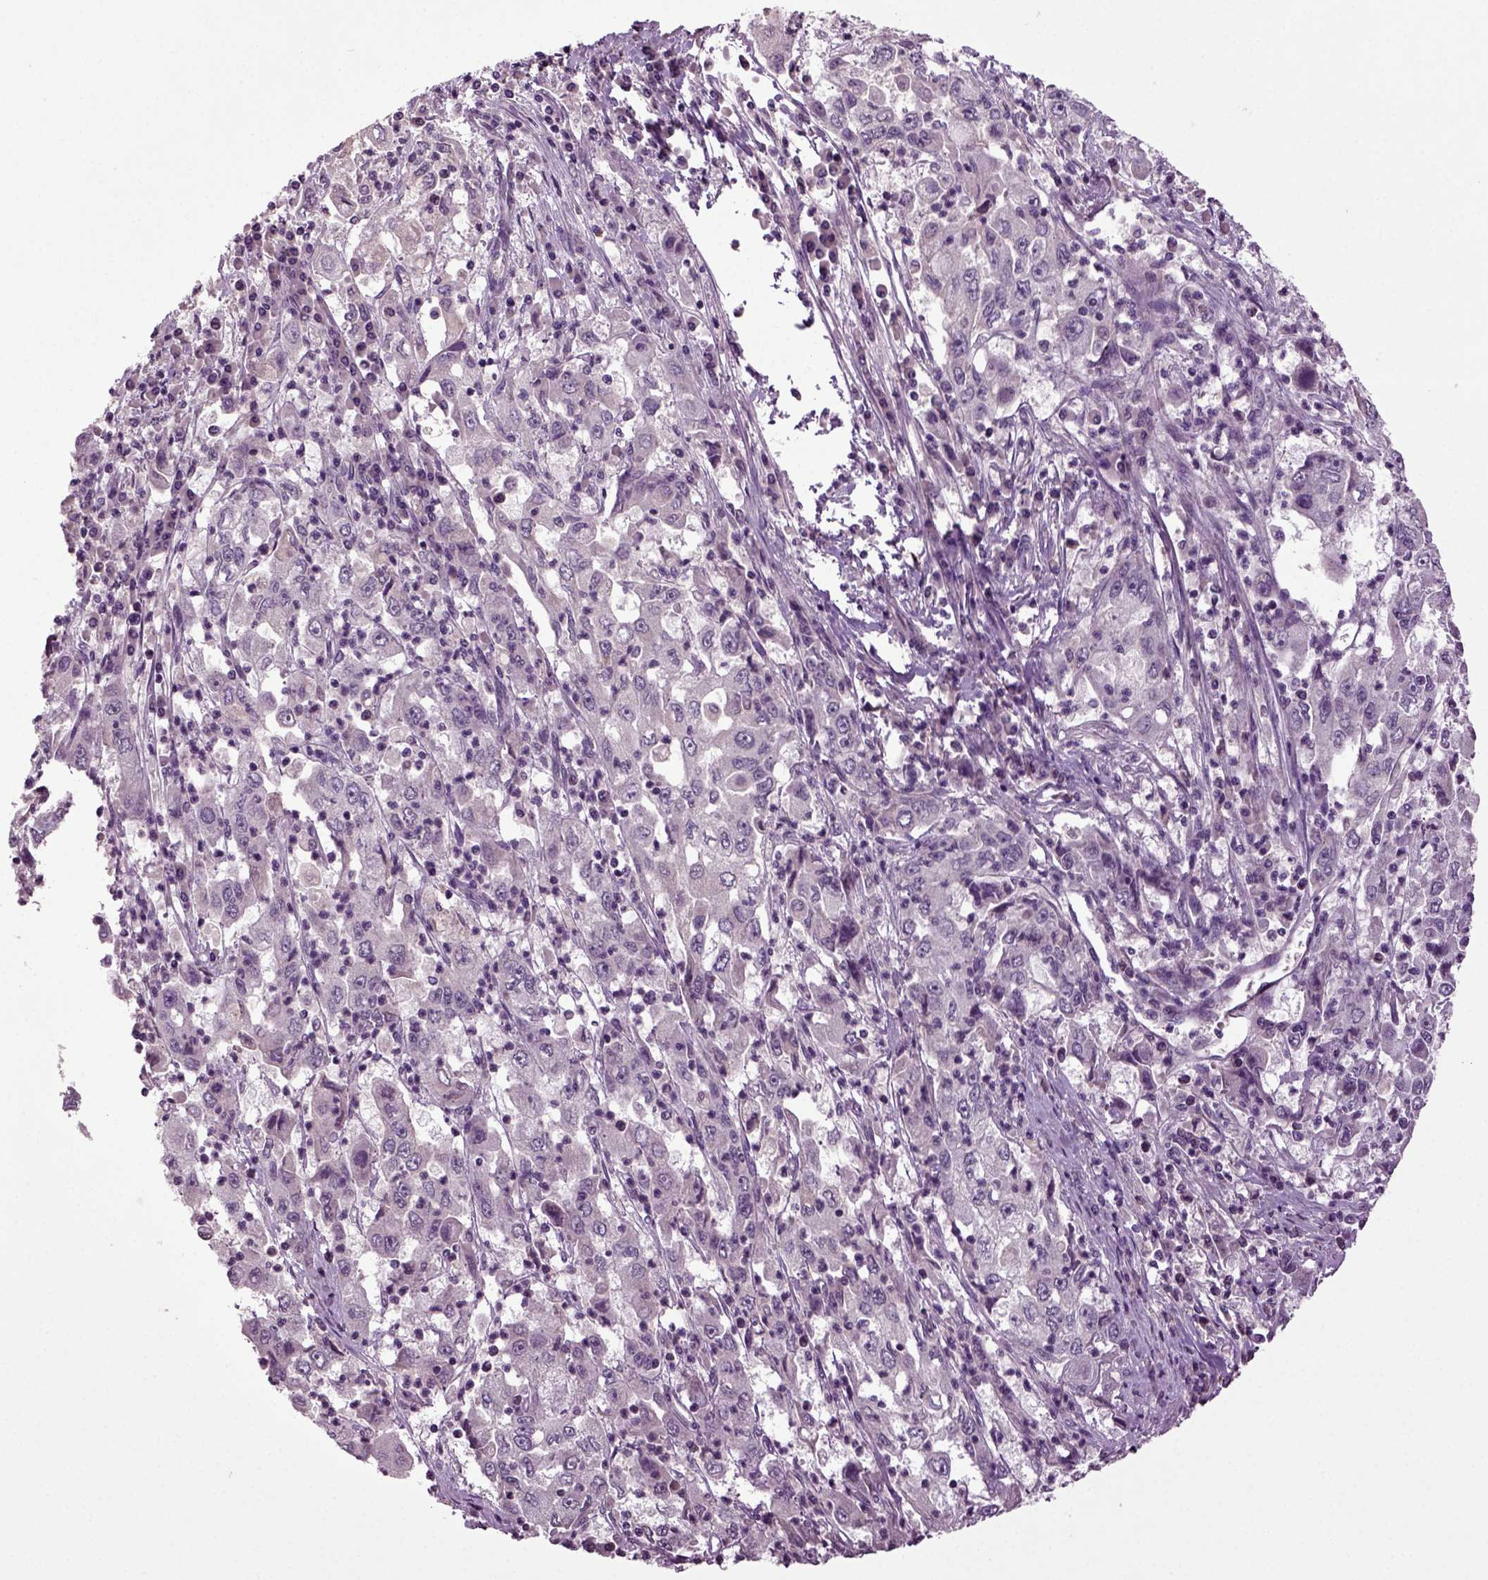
{"staining": {"intensity": "negative", "quantity": "none", "location": "none"}, "tissue": "cervical cancer", "cell_type": "Tumor cells", "image_type": "cancer", "snomed": [{"axis": "morphology", "description": "Squamous cell carcinoma, NOS"}, {"axis": "topography", "description": "Cervix"}], "caption": "This photomicrograph is of cervical squamous cell carcinoma stained with IHC to label a protein in brown with the nuclei are counter-stained blue. There is no positivity in tumor cells.", "gene": "SLC17A6", "patient": {"sex": "female", "age": 36}}